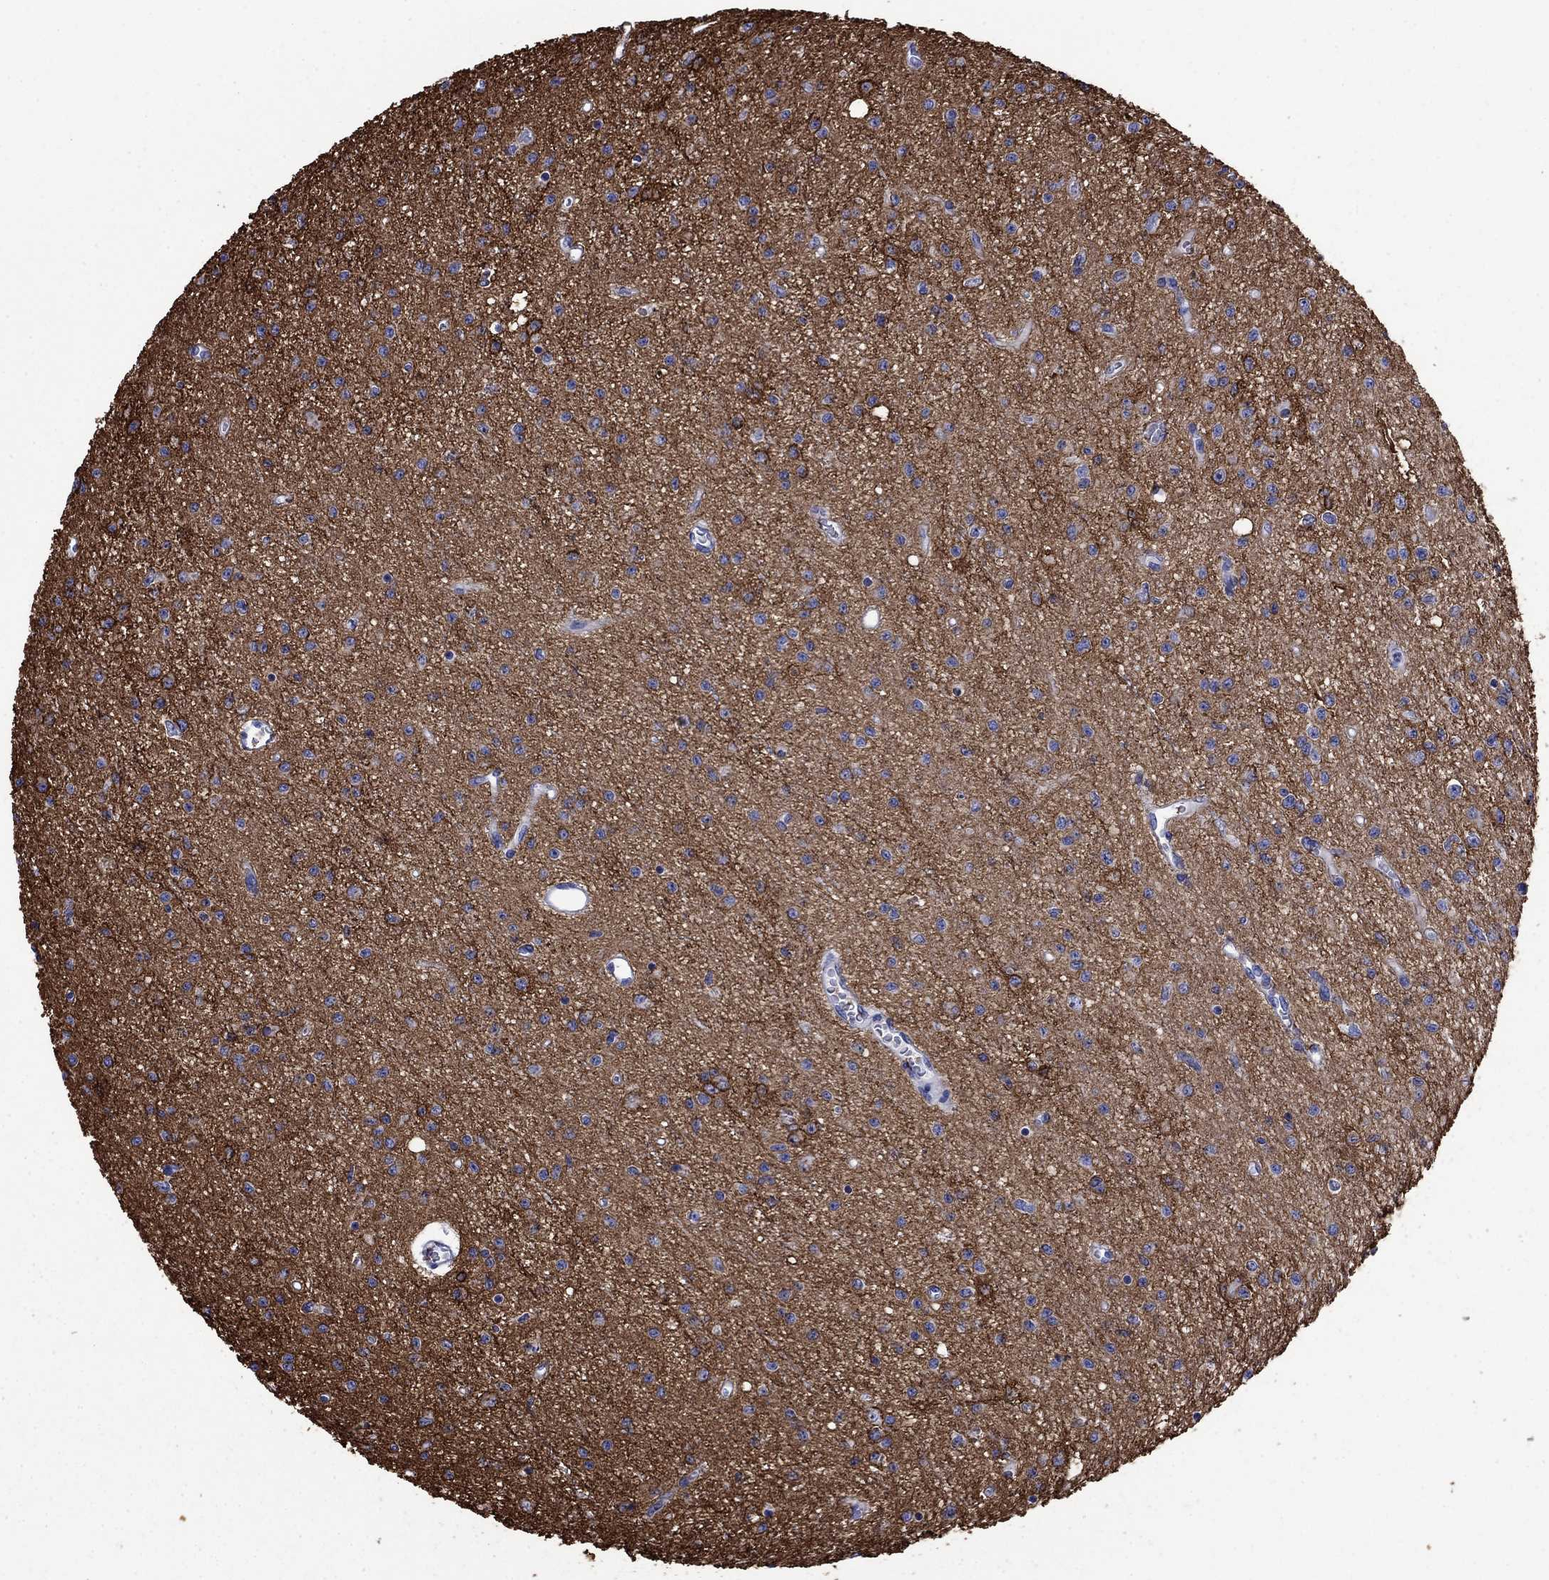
{"staining": {"intensity": "negative", "quantity": "none", "location": "none"}, "tissue": "glioma", "cell_type": "Tumor cells", "image_type": "cancer", "snomed": [{"axis": "morphology", "description": "Glioma, malignant, Low grade"}, {"axis": "topography", "description": "Brain"}], "caption": "A high-resolution image shows IHC staining of glioma, which exhibits no significant staining in tumor cells. Brightfield microscopy of IHC stained with DAB (brown) and hematoxylin (blue), captured at high magnification.", "gene": "SLC1A2", "patient": {"sex": "female", "age": 45}}